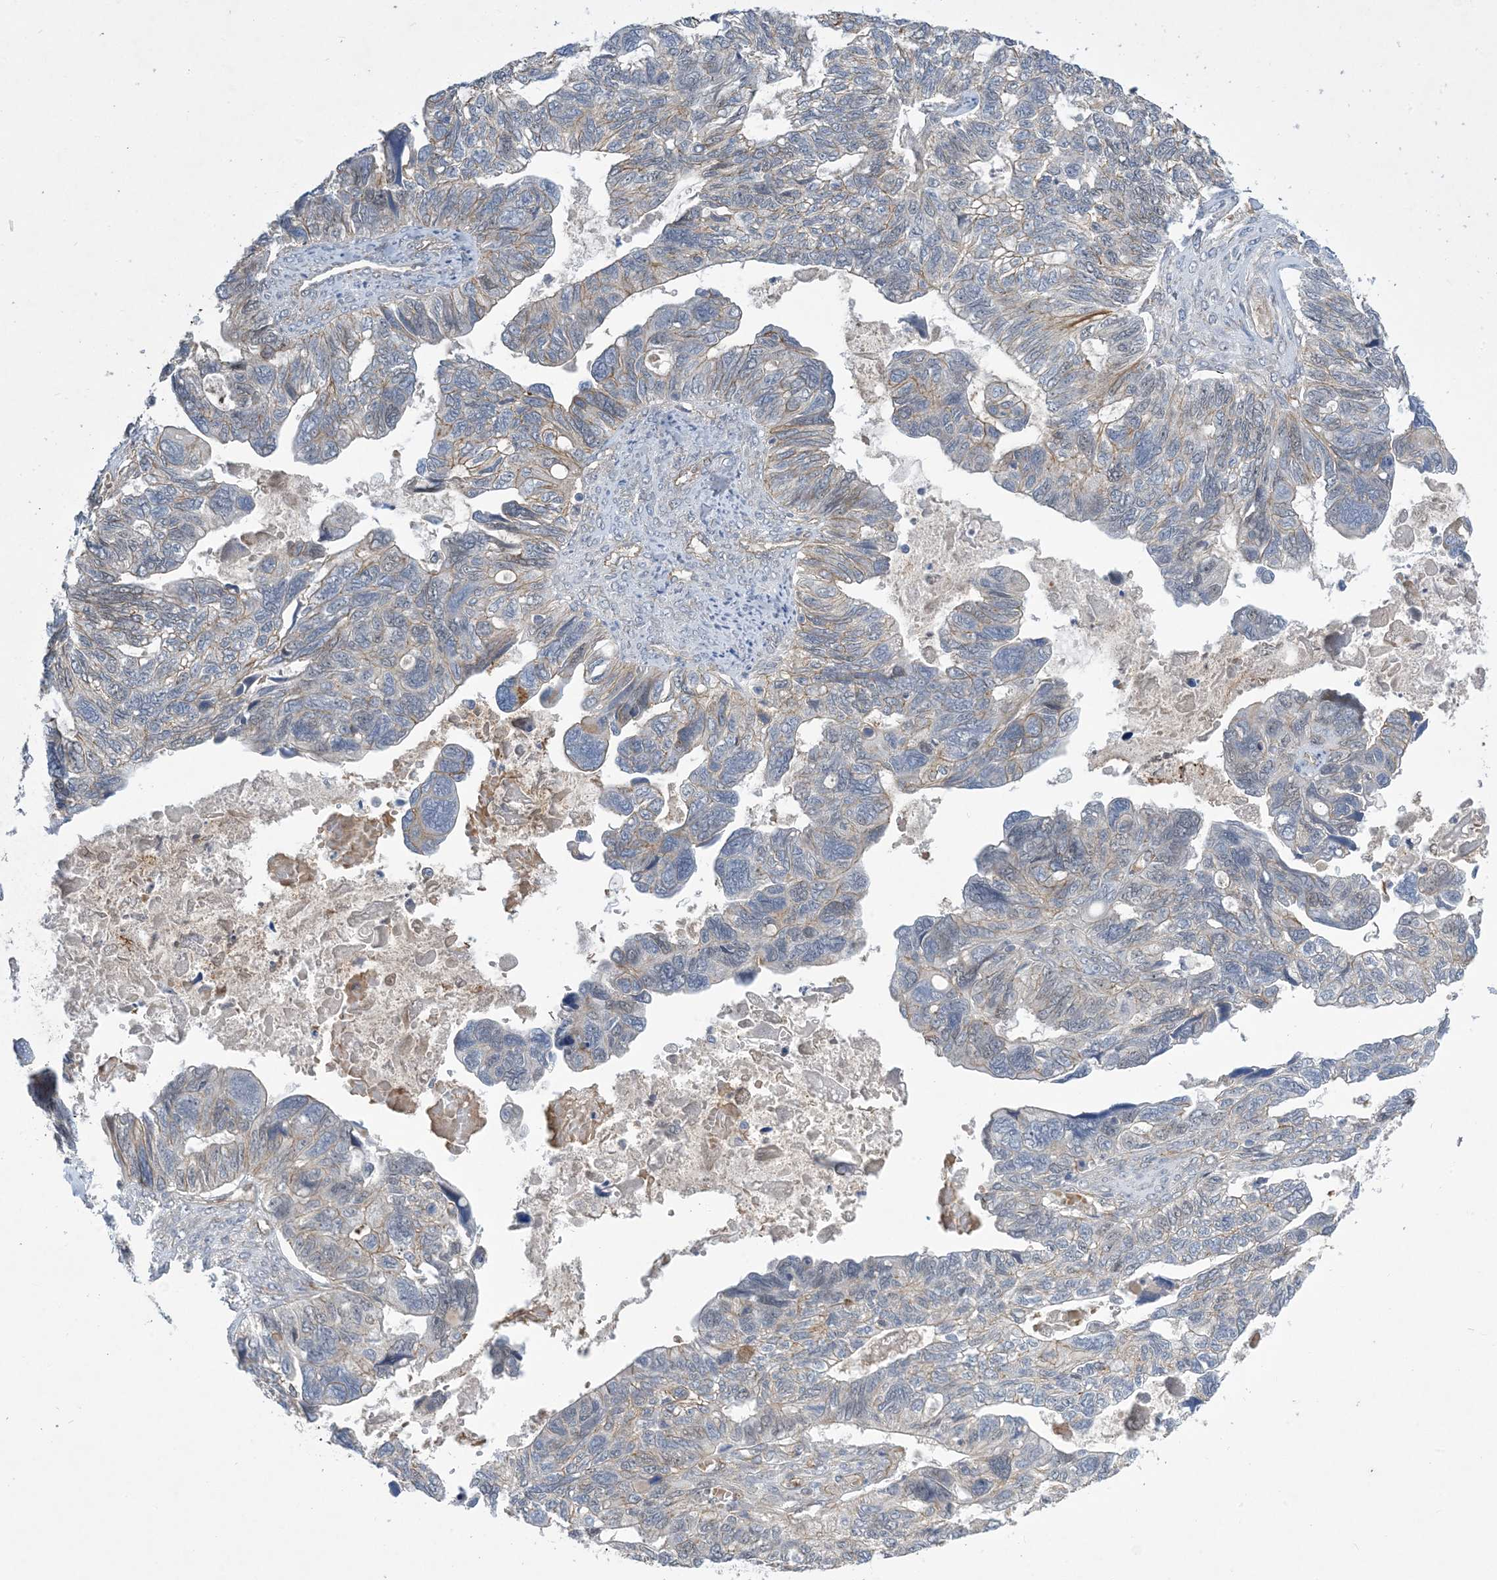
{"staining": {"intensity": "weak", "quantity": "<25%", "location": "cytoplasmic/membranous"}, "tissue": "ovarian cancer", "cell_type": "Tumor cells", "image_type": "cancer", "snomed": [{"axis": "morphology", "description": "Cystadenocarcinoma, serous, NOS"}, {"axis": "topography", "description": "Ovary"}], "caption": "Tumor cells are negative for brown protein staining in ovarian cancer.", "gene": "AOC1", "patient": {"sex": "female", "age": 79}}